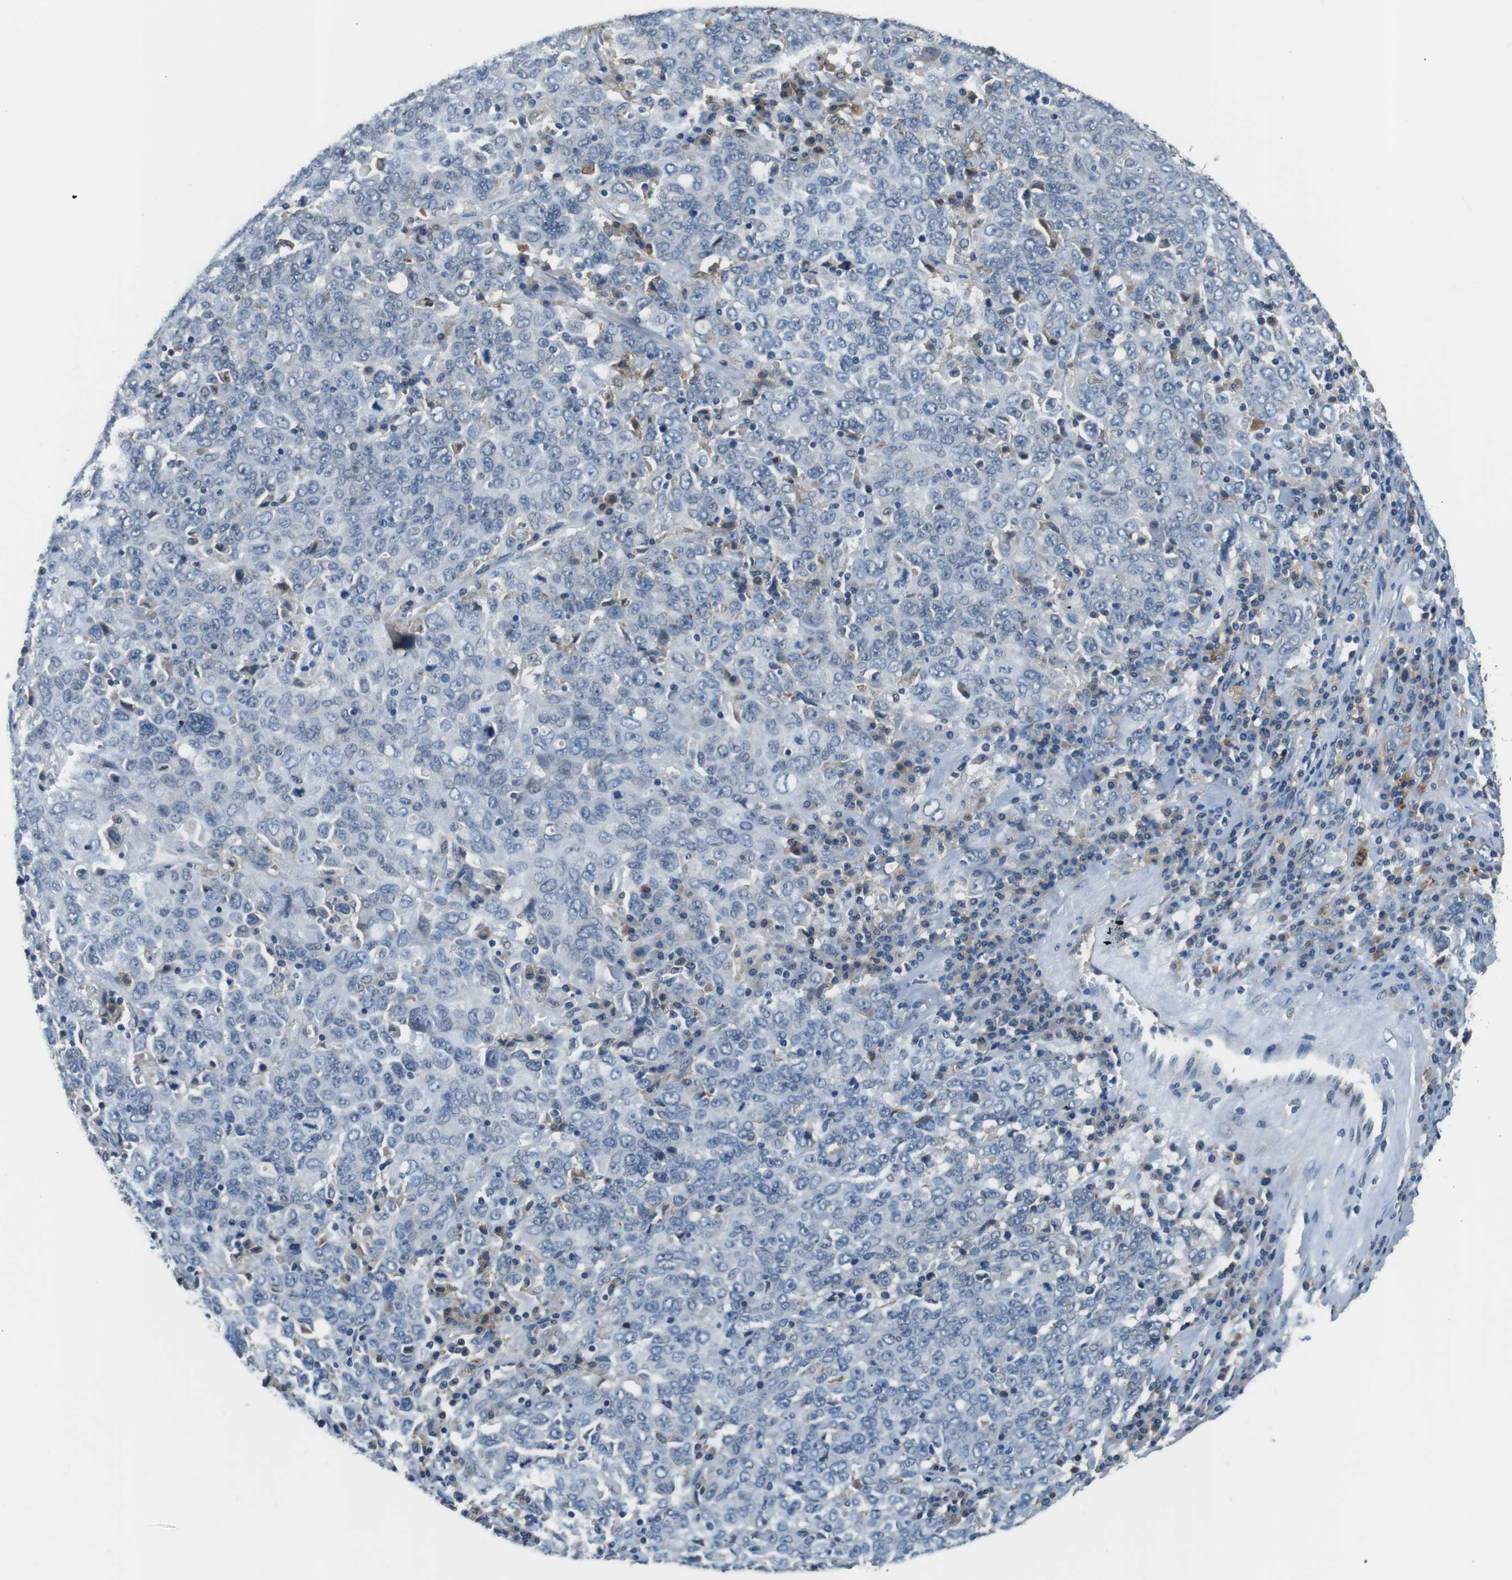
{"staining": {"intensity": "negative", "quantity": "none", "location": "none"}, "tissue": "ovarian cancer", "cell_type": "Tumor cells", "image_type": "cancer", "snomed": [{"axis": "morphology", "description": "Carcinoma, endometroid"}, {"axis": "topography", "description": "Ovary"}], "caption": "Human ovarian endometroid carcinoma stained for a protein using immunohistochemistry demonstrates no expression in tumor cells.", "gene": "CD163L1", "patient": {"sex": "female", "age": 62}}